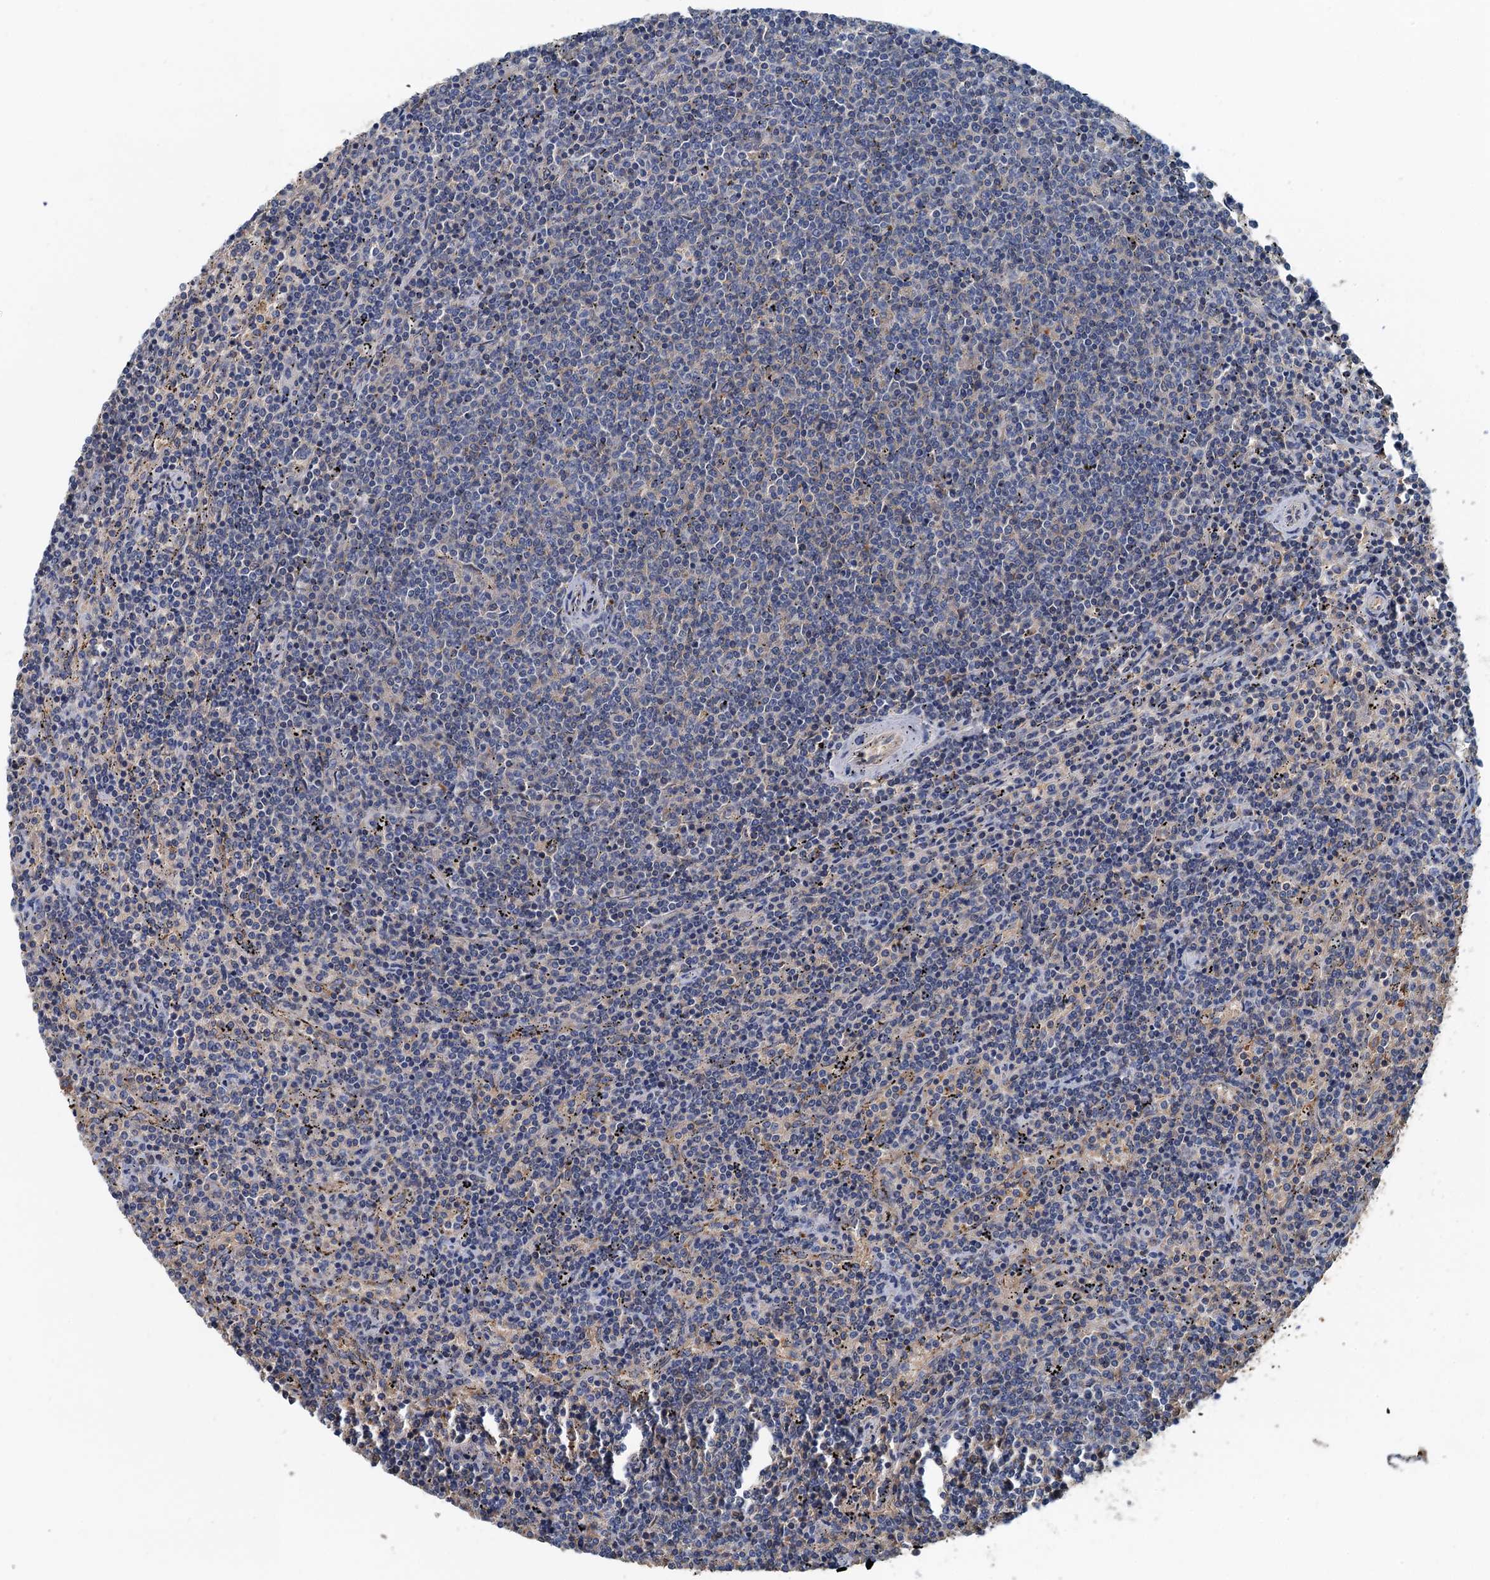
{"staining": {"intensity": "negative", "quantity": "none", "location": "none"}, "tissue": "lymphoma", "cell_type": "Tumor cells", "image_type": "cancer", "snomed": [{"axis": "morphology", "description": "Malignant lymphoma, non-Hodgkin's type, Low grade"}, {"axis": "topography", "description": "Spleen"}], "caption": "This is an immunohistochemistry image of low-grade malignant lymphoma, non-Hodgkin's type. There is no expression in tumor cells.", "gene": "LSM14B", "patient": {"sex": "female", "age": 50}}